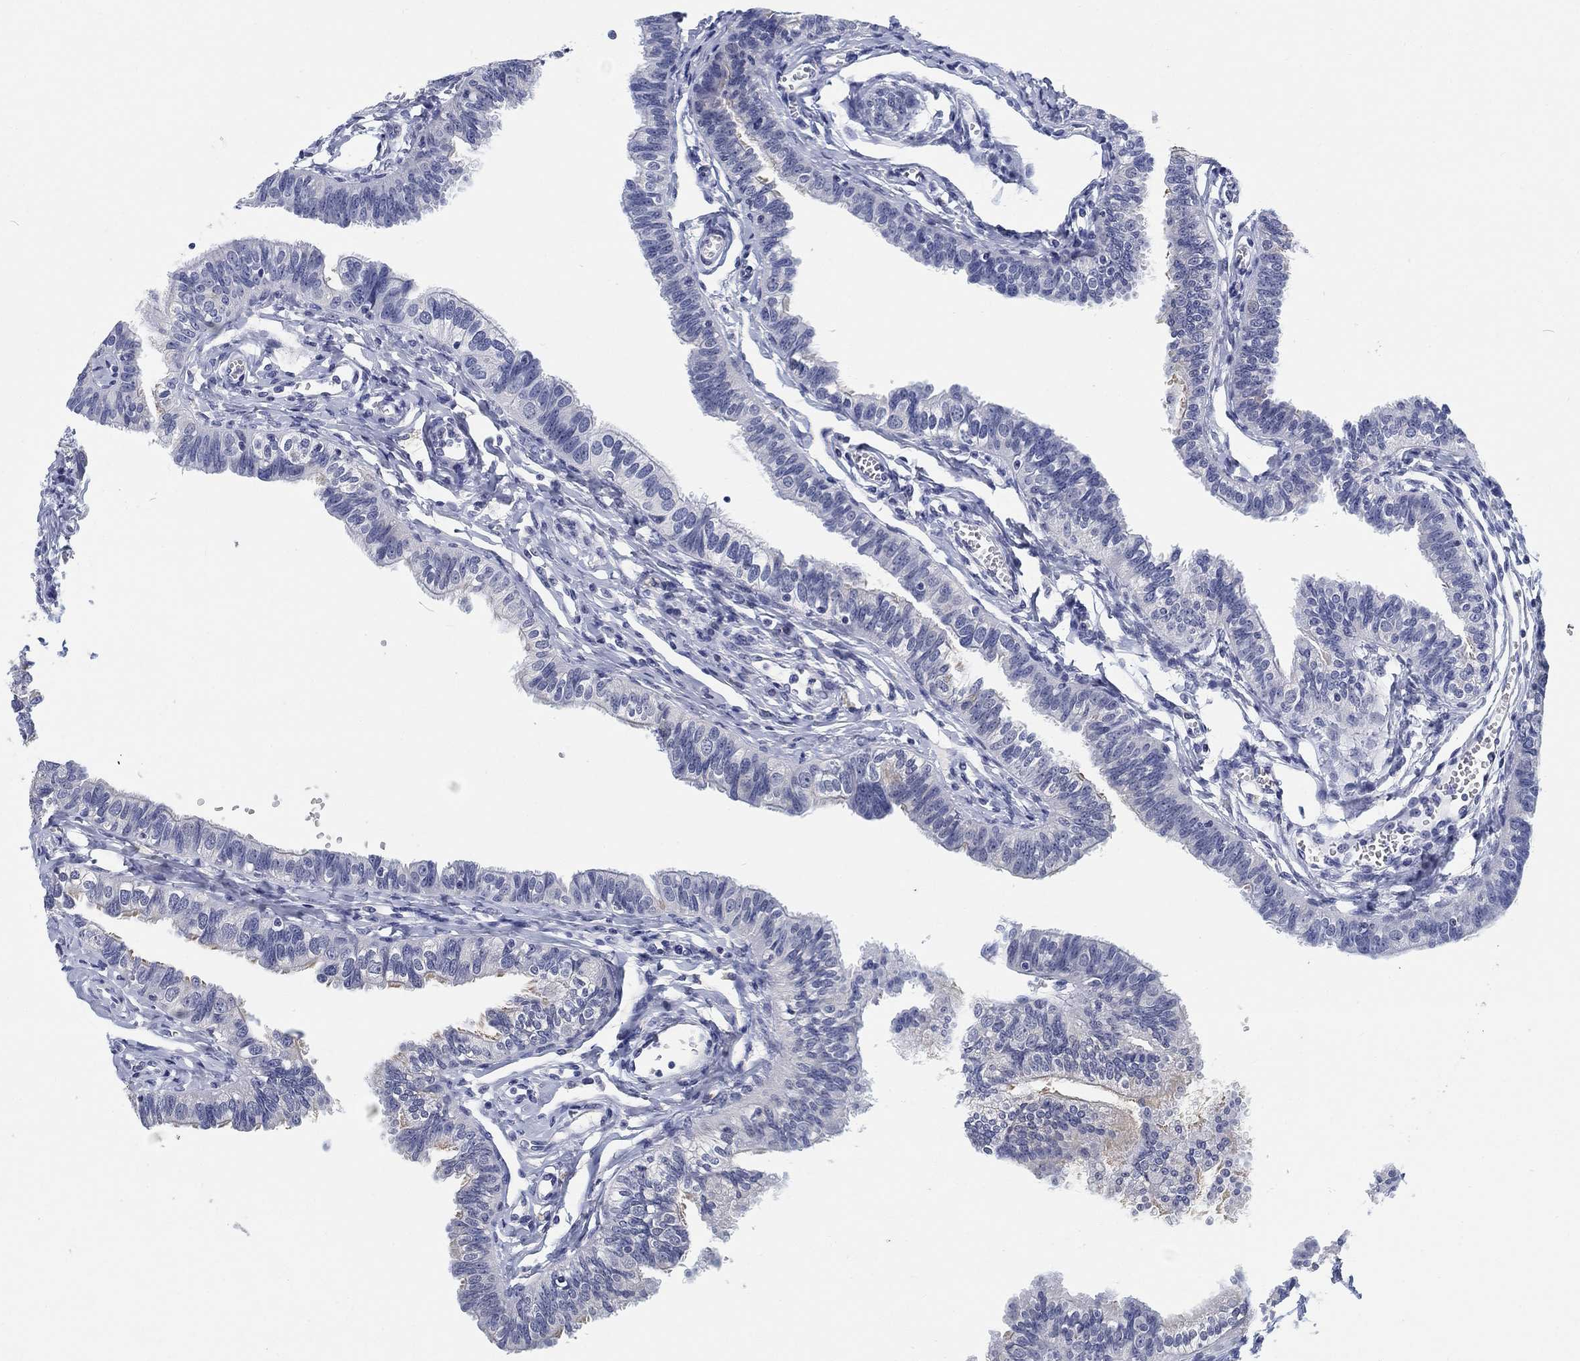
{"staining": {"intensity": "moderate", "quantity": "<25%", "location": "cytoplasmic/membranous"}, "tissue": "fallopian tube", "cell_type": "Glandular cells", "image_type": "normal", "snomed": [{"axis": "morphology", "description": "Normal tissue, NOS"}, {"axis": "topography", "description": "Fallopian tube"}], "caption": "DAB (3,3'-diaminobenzidine) immunohistochemical staining of benign fallopian tube demonstrates moderate cytoplasmic/membranous protein expression in about <25% of glandular cells.", "gene": "CLUL1", "patient": {"sex": "female", "age": 54}}